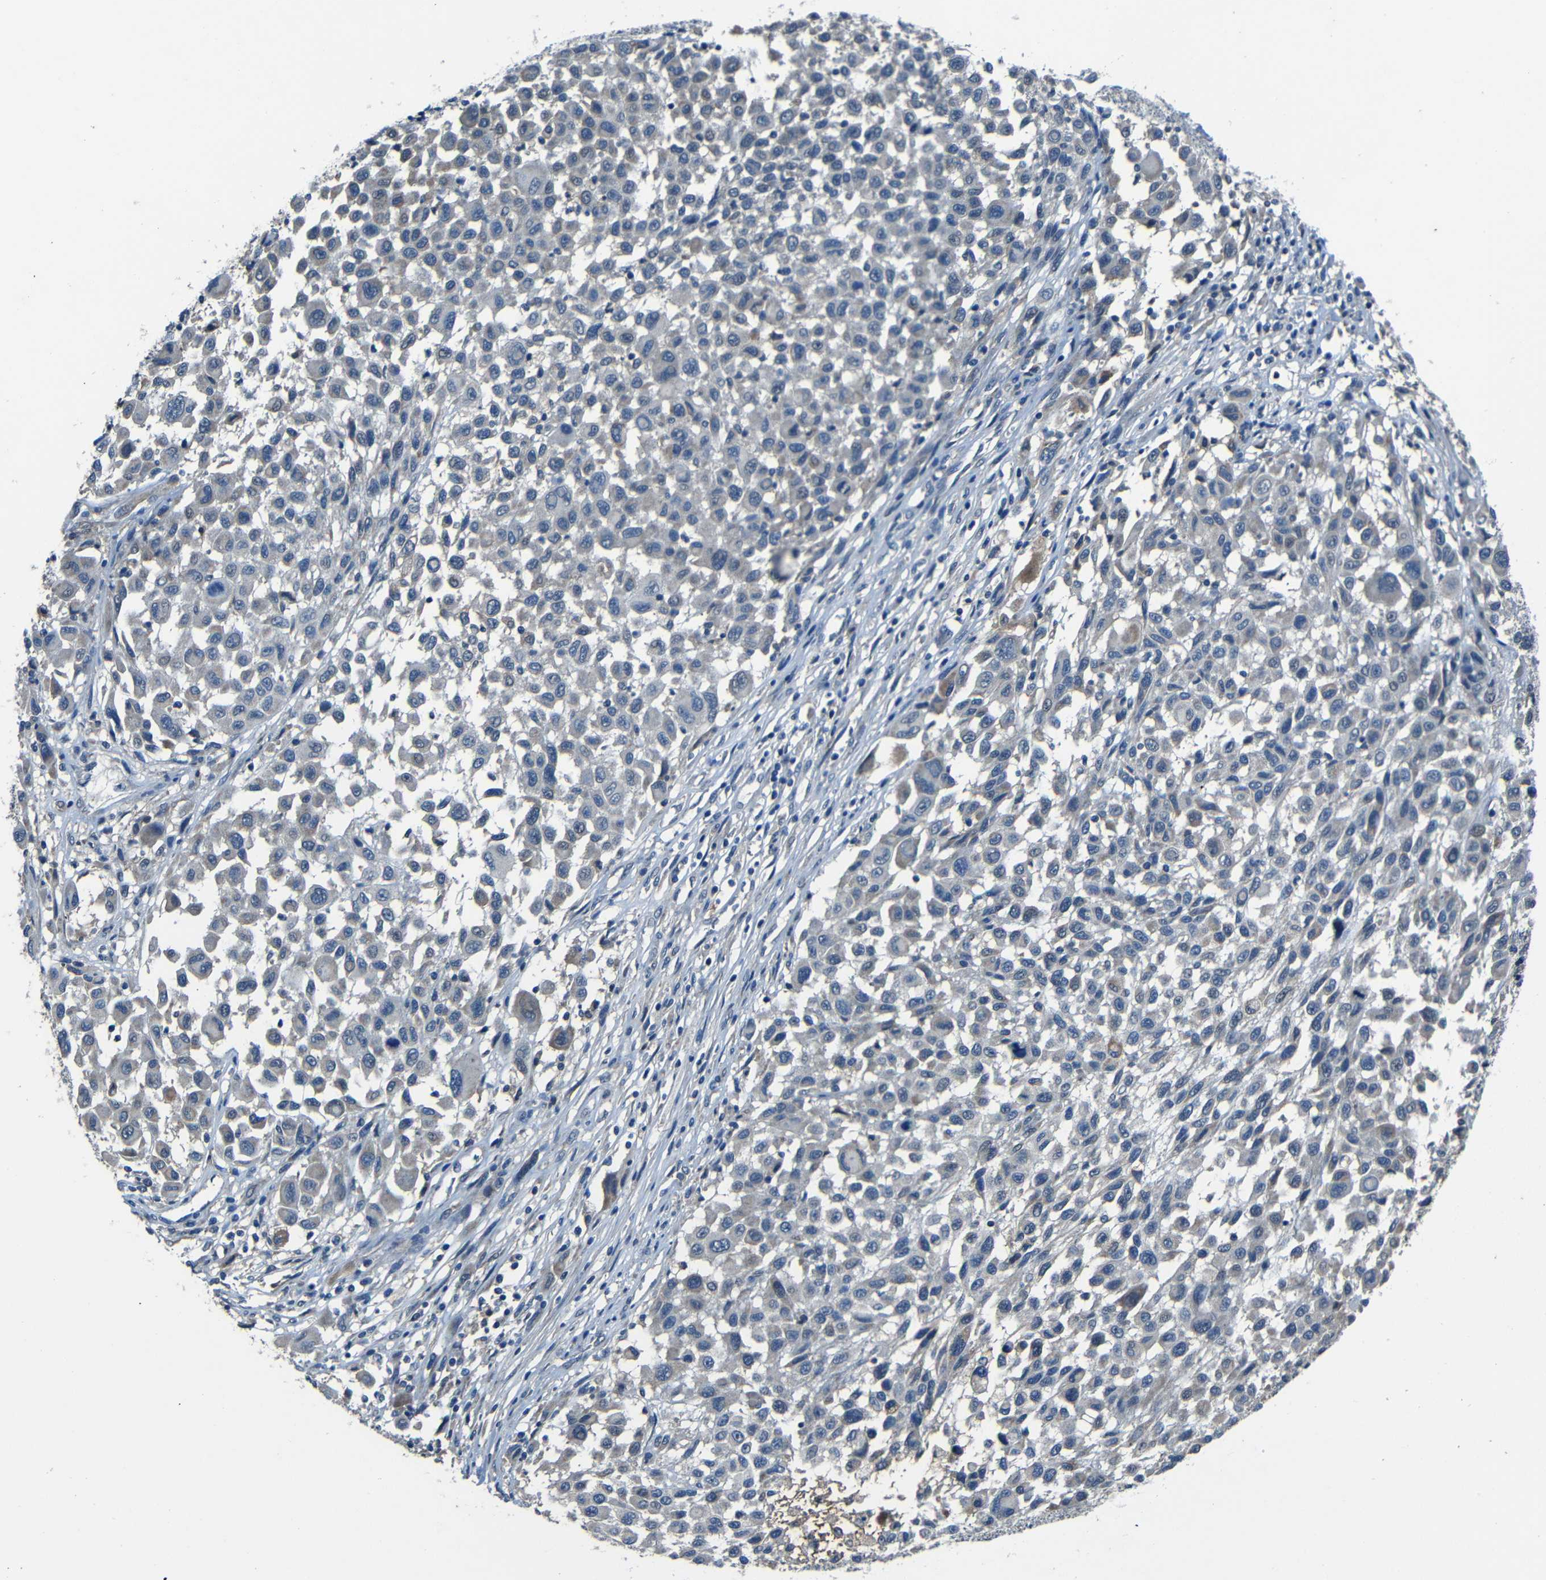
{"staining": {"intensity": "negative", "quantity": "none", "location": "none"}, "tissue": "melanoma", "cell_type": "Tumor cells", "image_type": "cancer", "snomed": [{"axis": "morphology", "description": "Malignant melanoma, Metastatic site"}, {"axis": "topography", "description": "Lymph node"}], "caption": "Immunohistochemistry (IHC) photomicrograph of neoplastic tissue: melanoma stained with DAB (3,3'-diaminobenzidine) reveals no significant protein staining in tumor cells.", "gene": "SLA", "patient": {"sex": "male", "age": 61}}